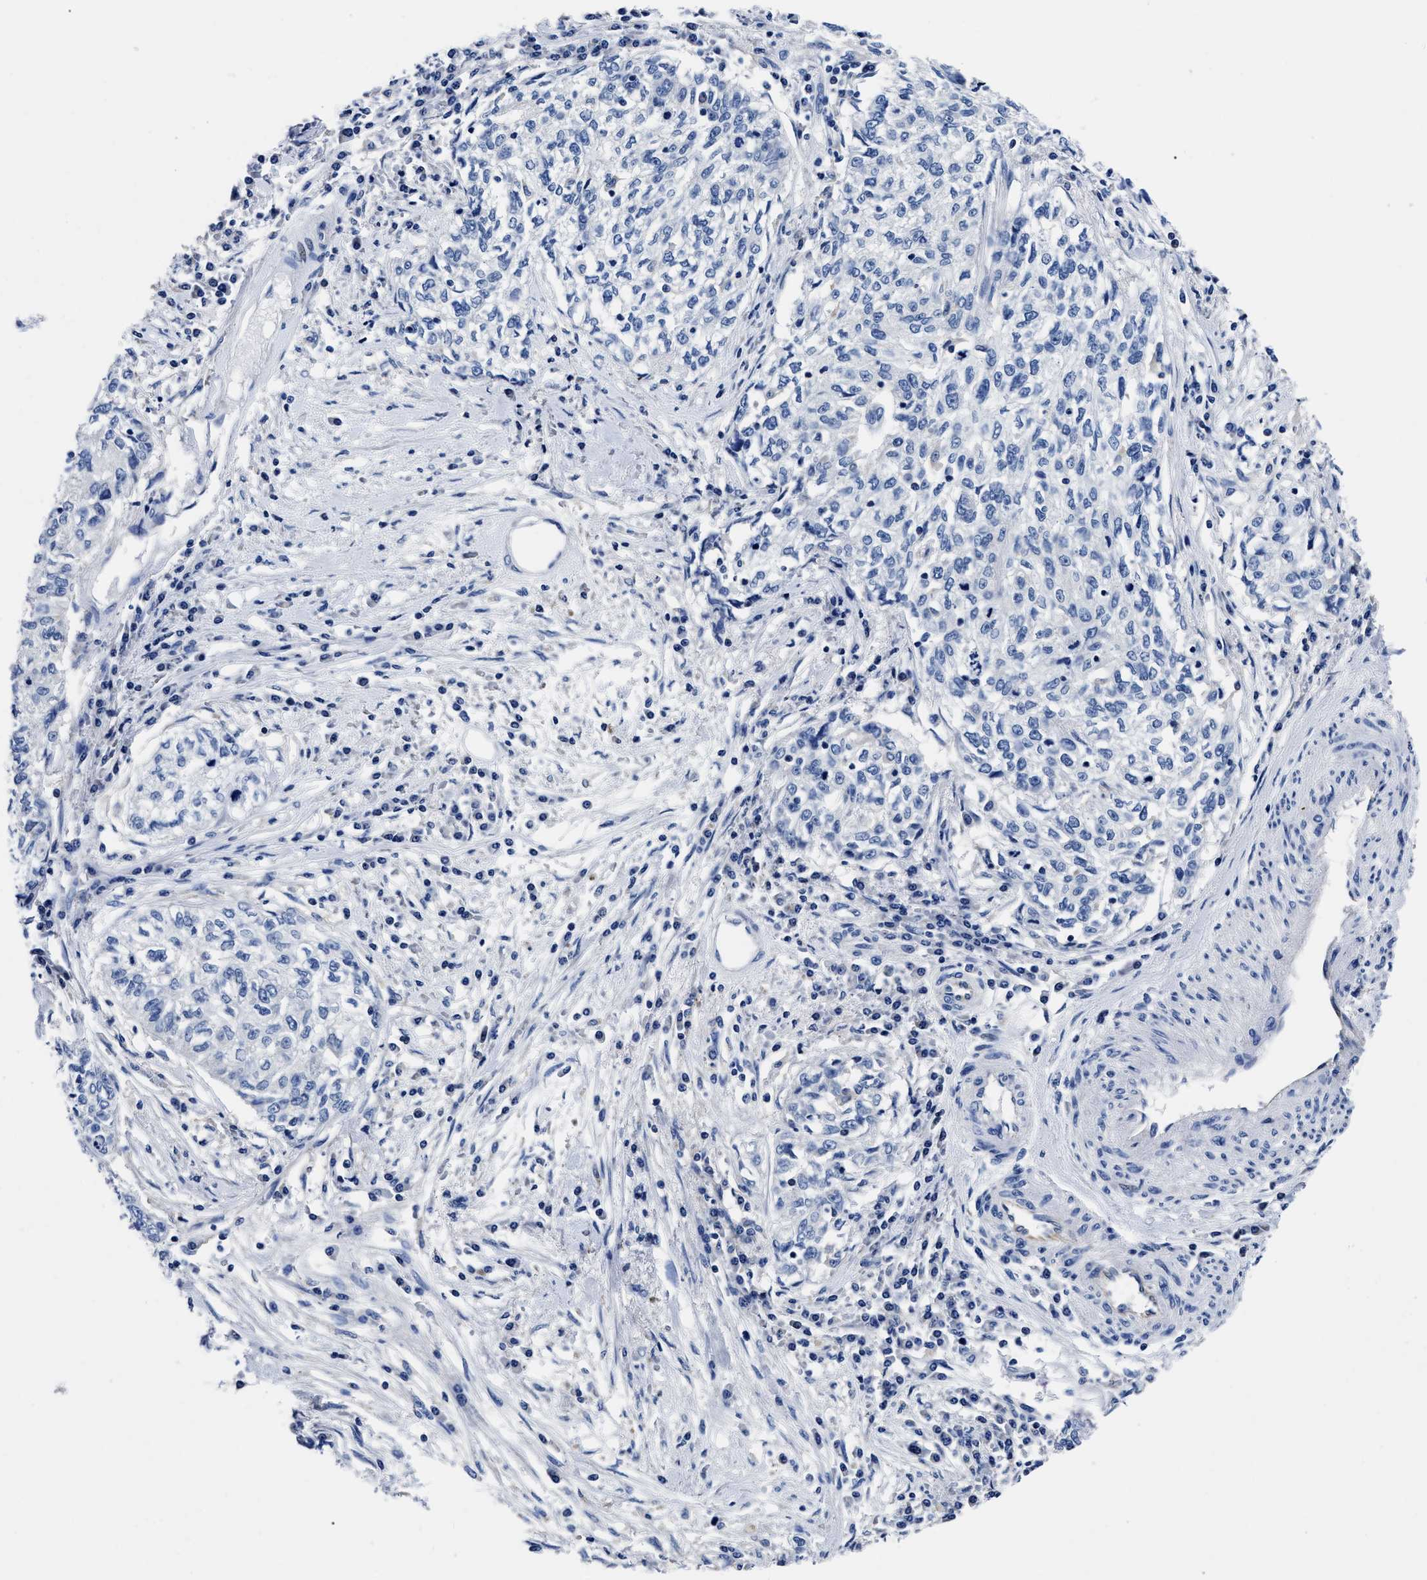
{"staining": {"intensity": "negative", "quantity": "none", "location": "none"}, "tissue": "cervical cancer", "cell_type": "Tumor cells", "image_type": "cancer", "snomed": [{"axis": "morphology", "description": "Squamous cell carcinoma, NOS"}, {"axis": "topography", "description": "Cervix"}], "caption": "The histopathology image demonstrates no staining of tumor cells in cervical cancer (squamous cell carcinoma).", "gene": "SLC35F1", "patient": {"sex": "female", "age": 57}}